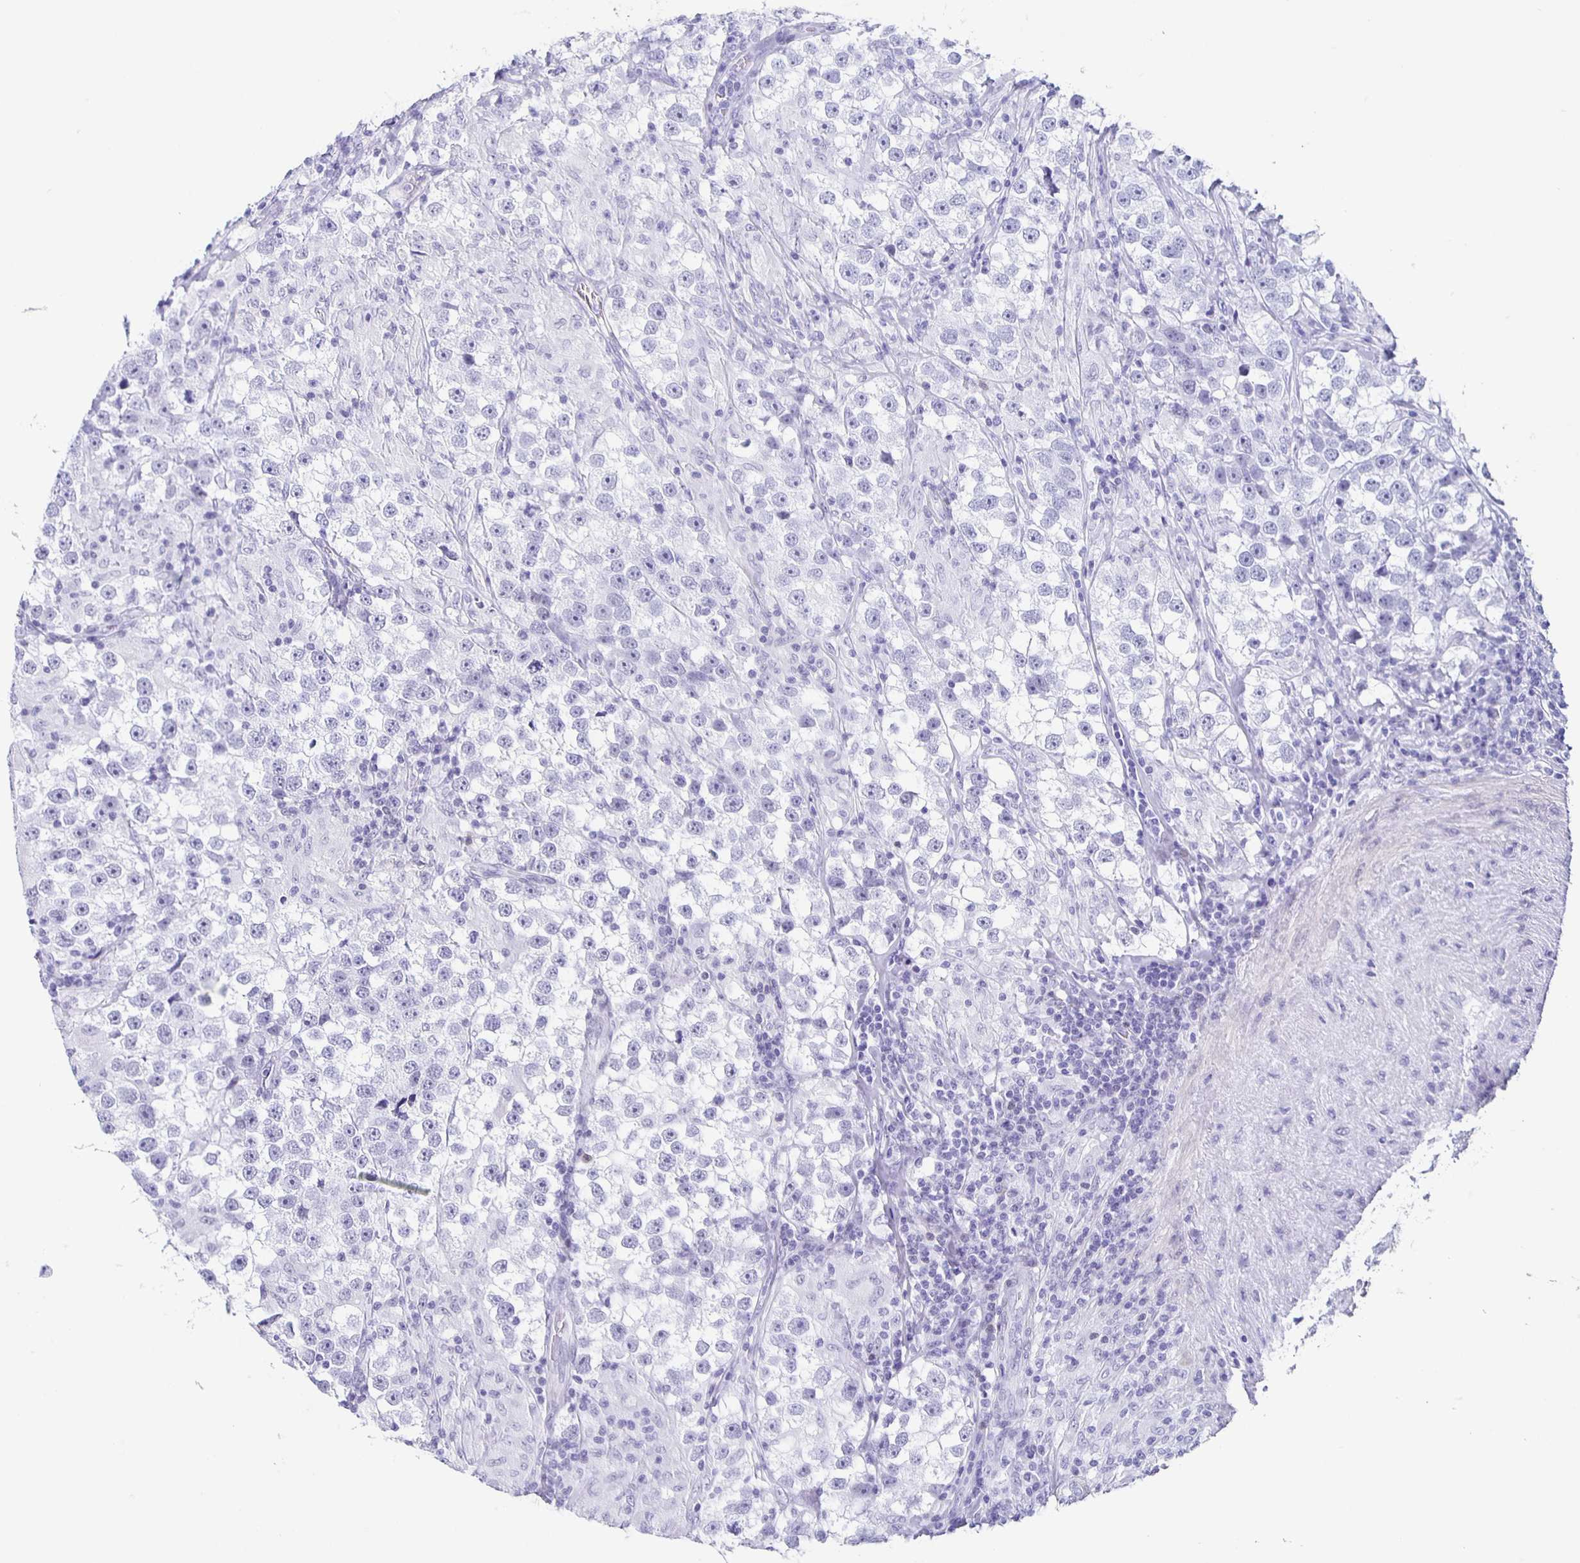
{"staining": {"intensity": "negative", "quantity": "none", "location": "none"}, "tissue": "testis cancer", "cell_type": "Tumor cells", "image_type": "cancer", "snomed": [{"axis": "morphology", "description": "Seminoma, NOS"}, {"axis": "topography", "description": "Testis"}], "caption": "Tumor cells are negative for brown protein staining in testis cancer (seminoma). (DAB (3,3'-diaminobenzidine) immunohistochemistry, high magnification).", "gene": "TPPP", "patient": {"sex": "male", "age": 46}}